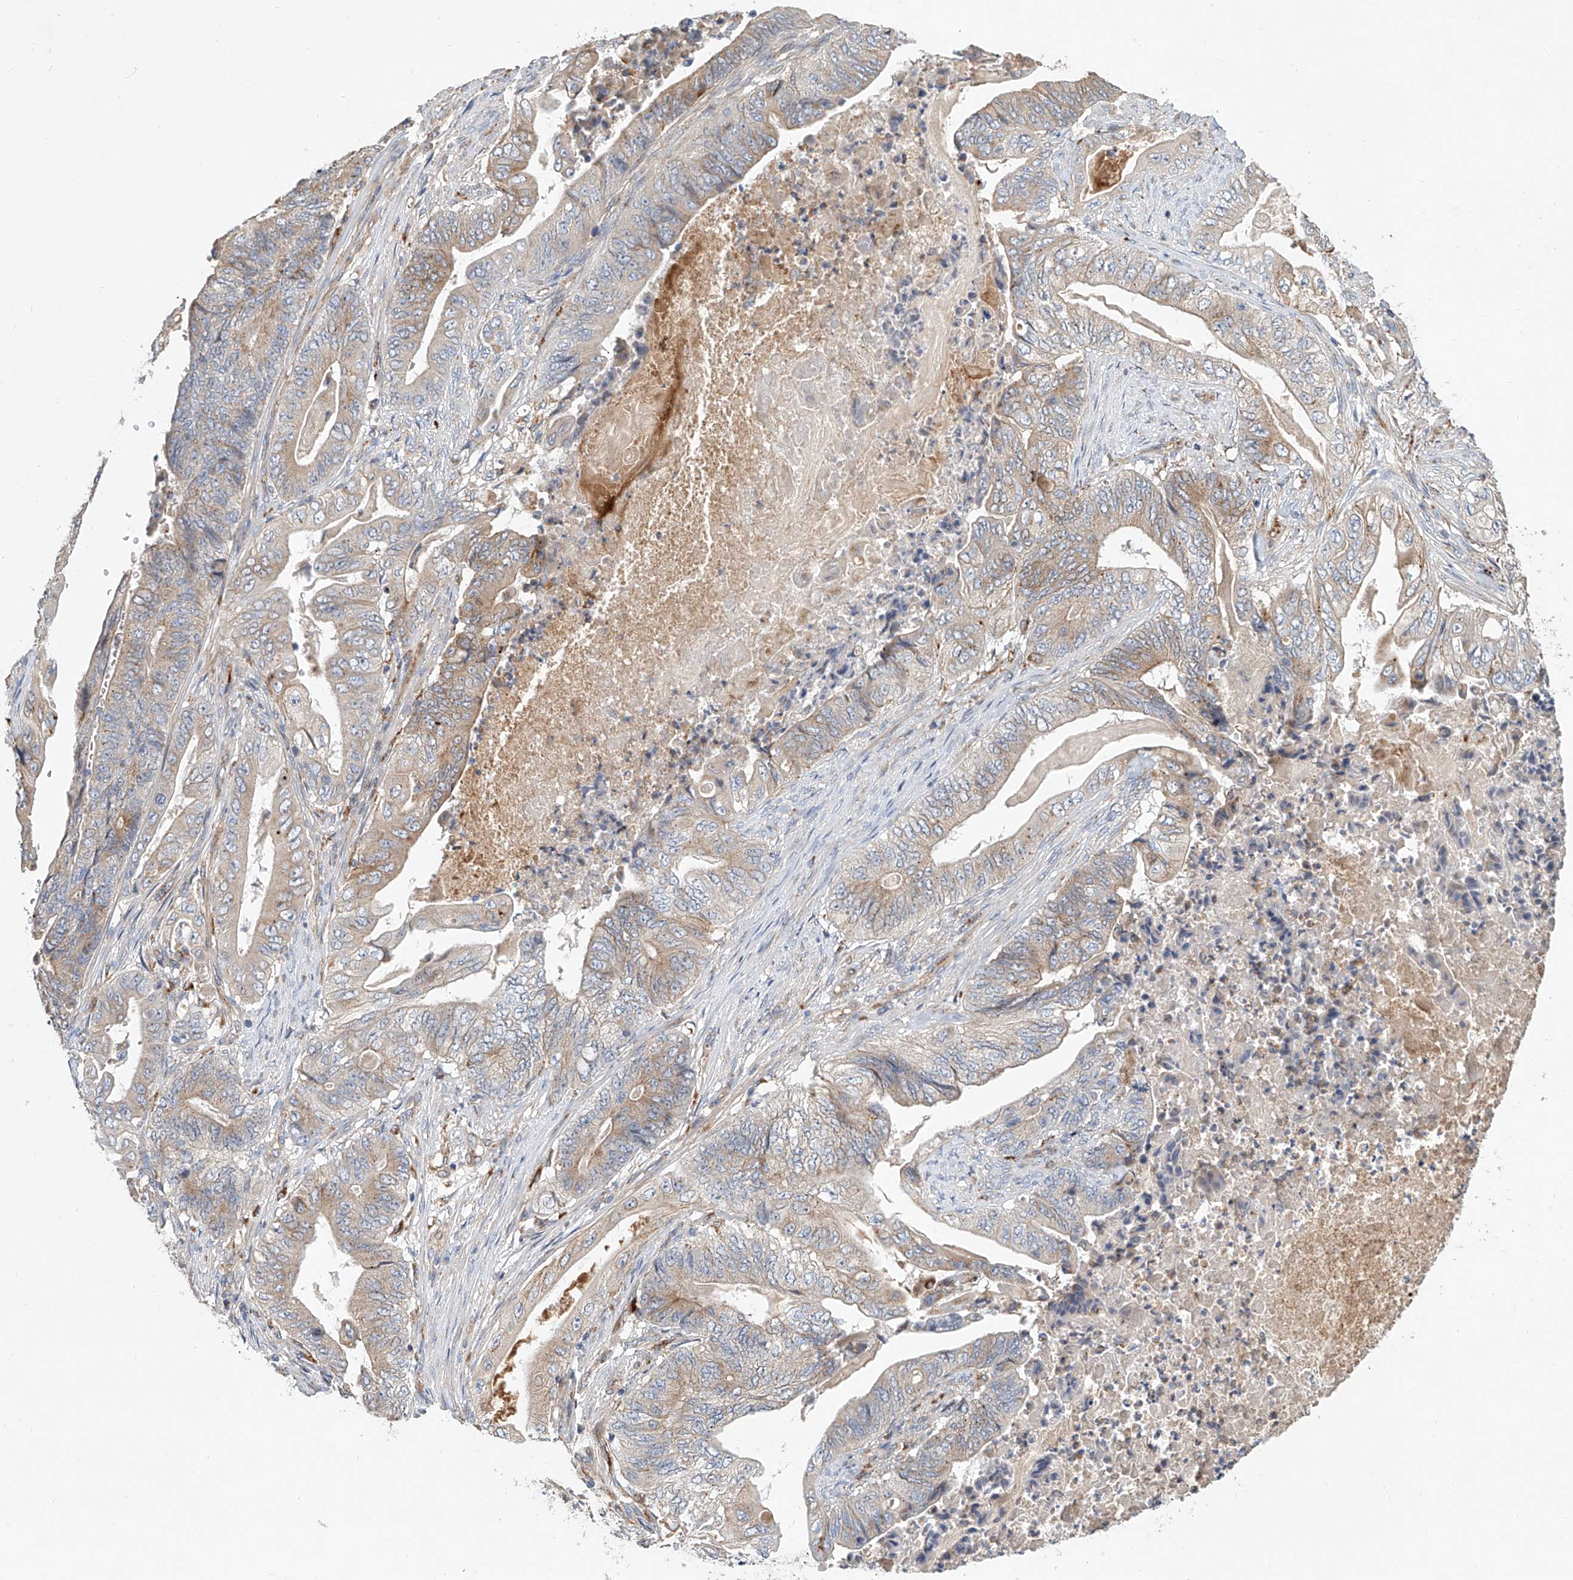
{"staining": {"intensity": "moderate", "quantity": "<25%", "location": "cytoplasmic/membranous"}, "tissue": "stomach cancer", "cell_type": "Tumor cells", "image_type": "cancer", "snomed": [{"axis": "morphology", "description": "Adenocarcinoma, NOS"}, {"axis": "topography", "description": "Stomach"}], "caption": "Stomach cancer (adenocarcinoma) tissue reveals moderate cytoplasmic/membranous positivity in about <25% of tumor cells, visualized by immunohistochemistry.", "gene": "HGSNAT", "patient": {"sex": "female", "age": 73}}